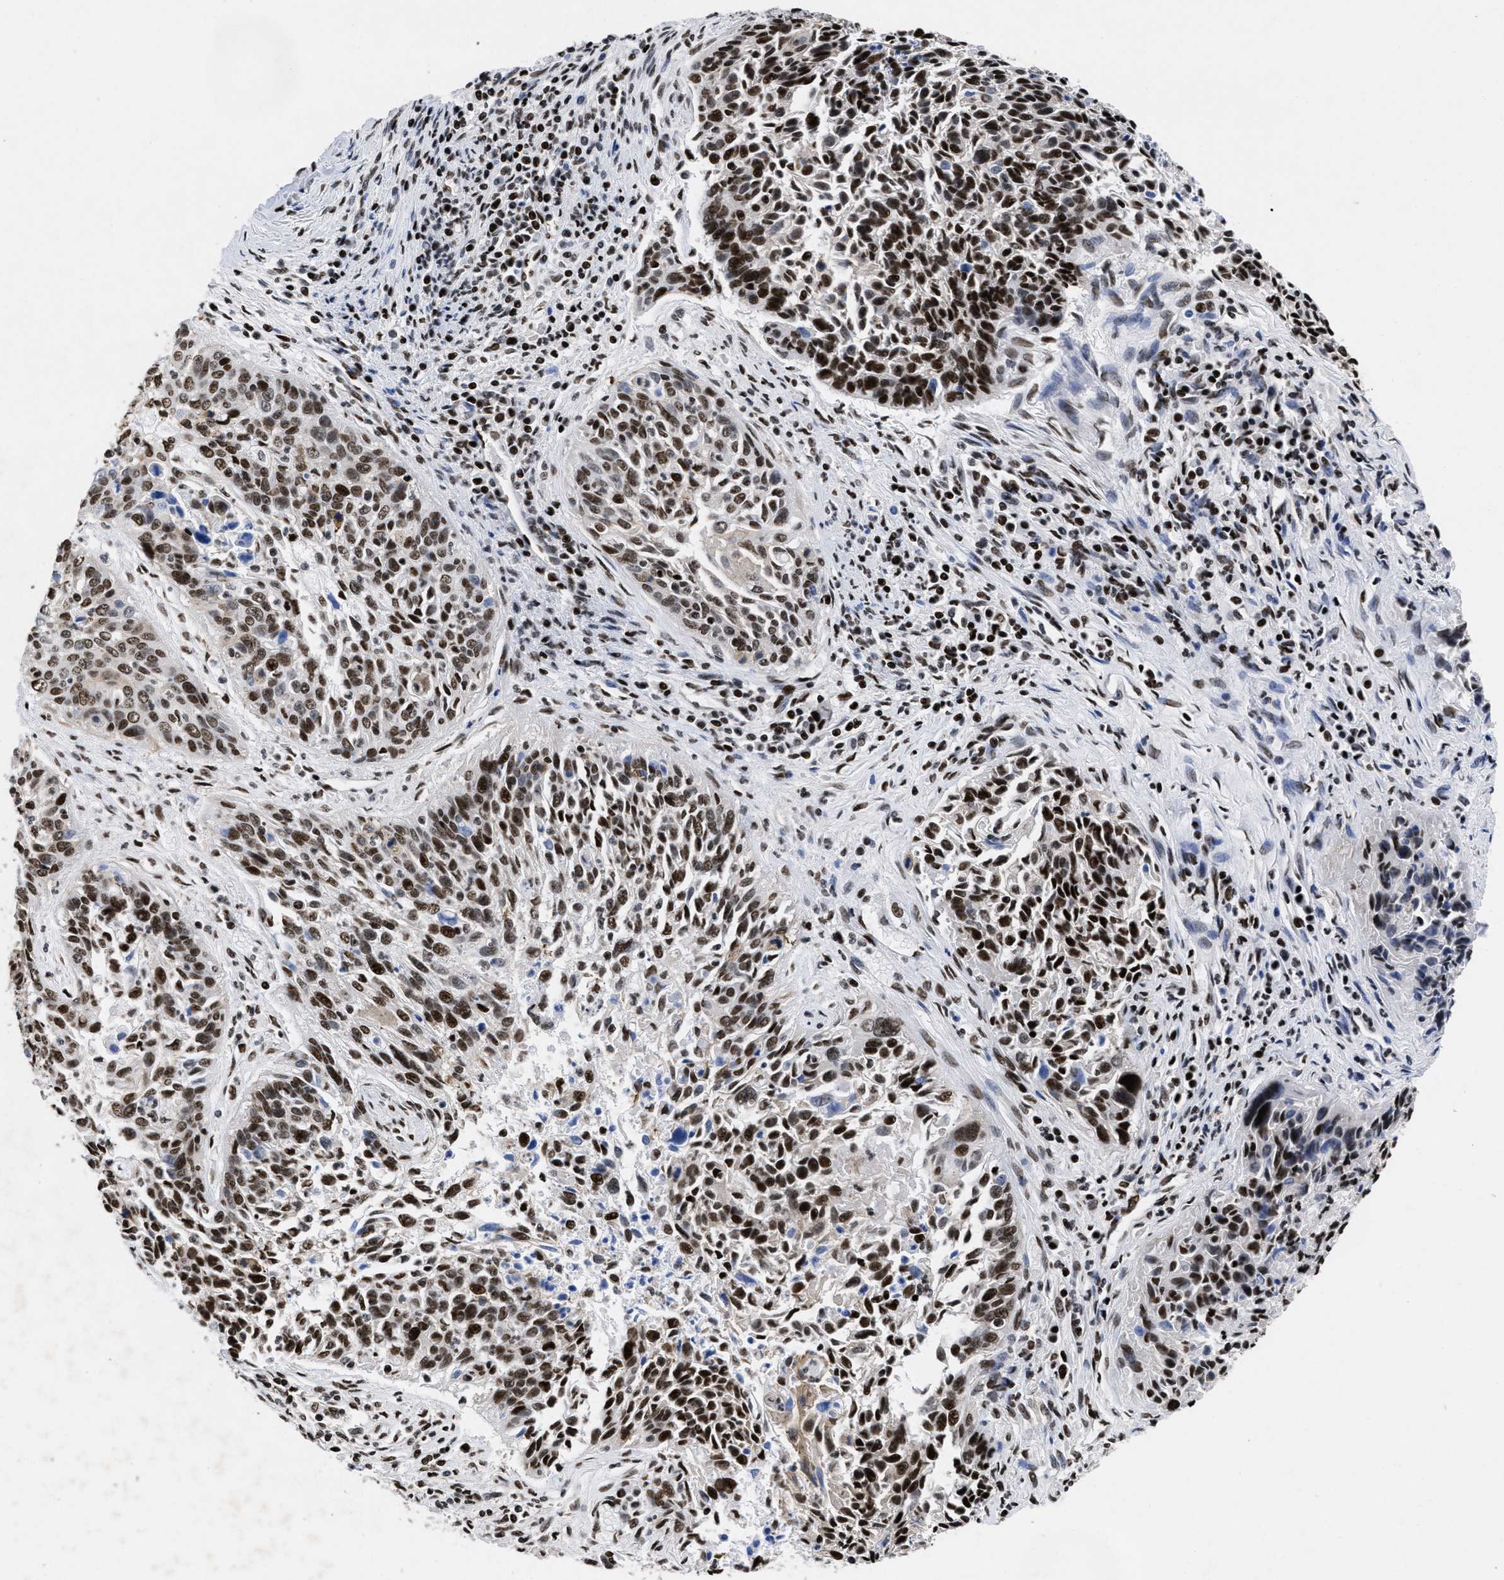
{"staining": {"intensity": "strong", "quantity": ">75%", "location": "nuclear"}, "tissue": "cervical cancer", "cell_type": "Tumor cells", "image_type": "cancer", "snomed": [{"axis": "morphology", "description": "Squamous cell carcinoma, NOS"}, {"axis": "topography", "description": "Cervix"}], "caption": "Immunohistochemistry (IHC) (DAB) staining of human cervical cancer (squamous cell carcinoma) shows strong nuclear protein staining in approximately >75% of tumor cells. The staining was performed using DAB, with brown indicating positive protein expression. Nuclei are stained blue with hematoxylin.", "gene": "CALHM3", "patient": {"sex": "female", "age": 55}}